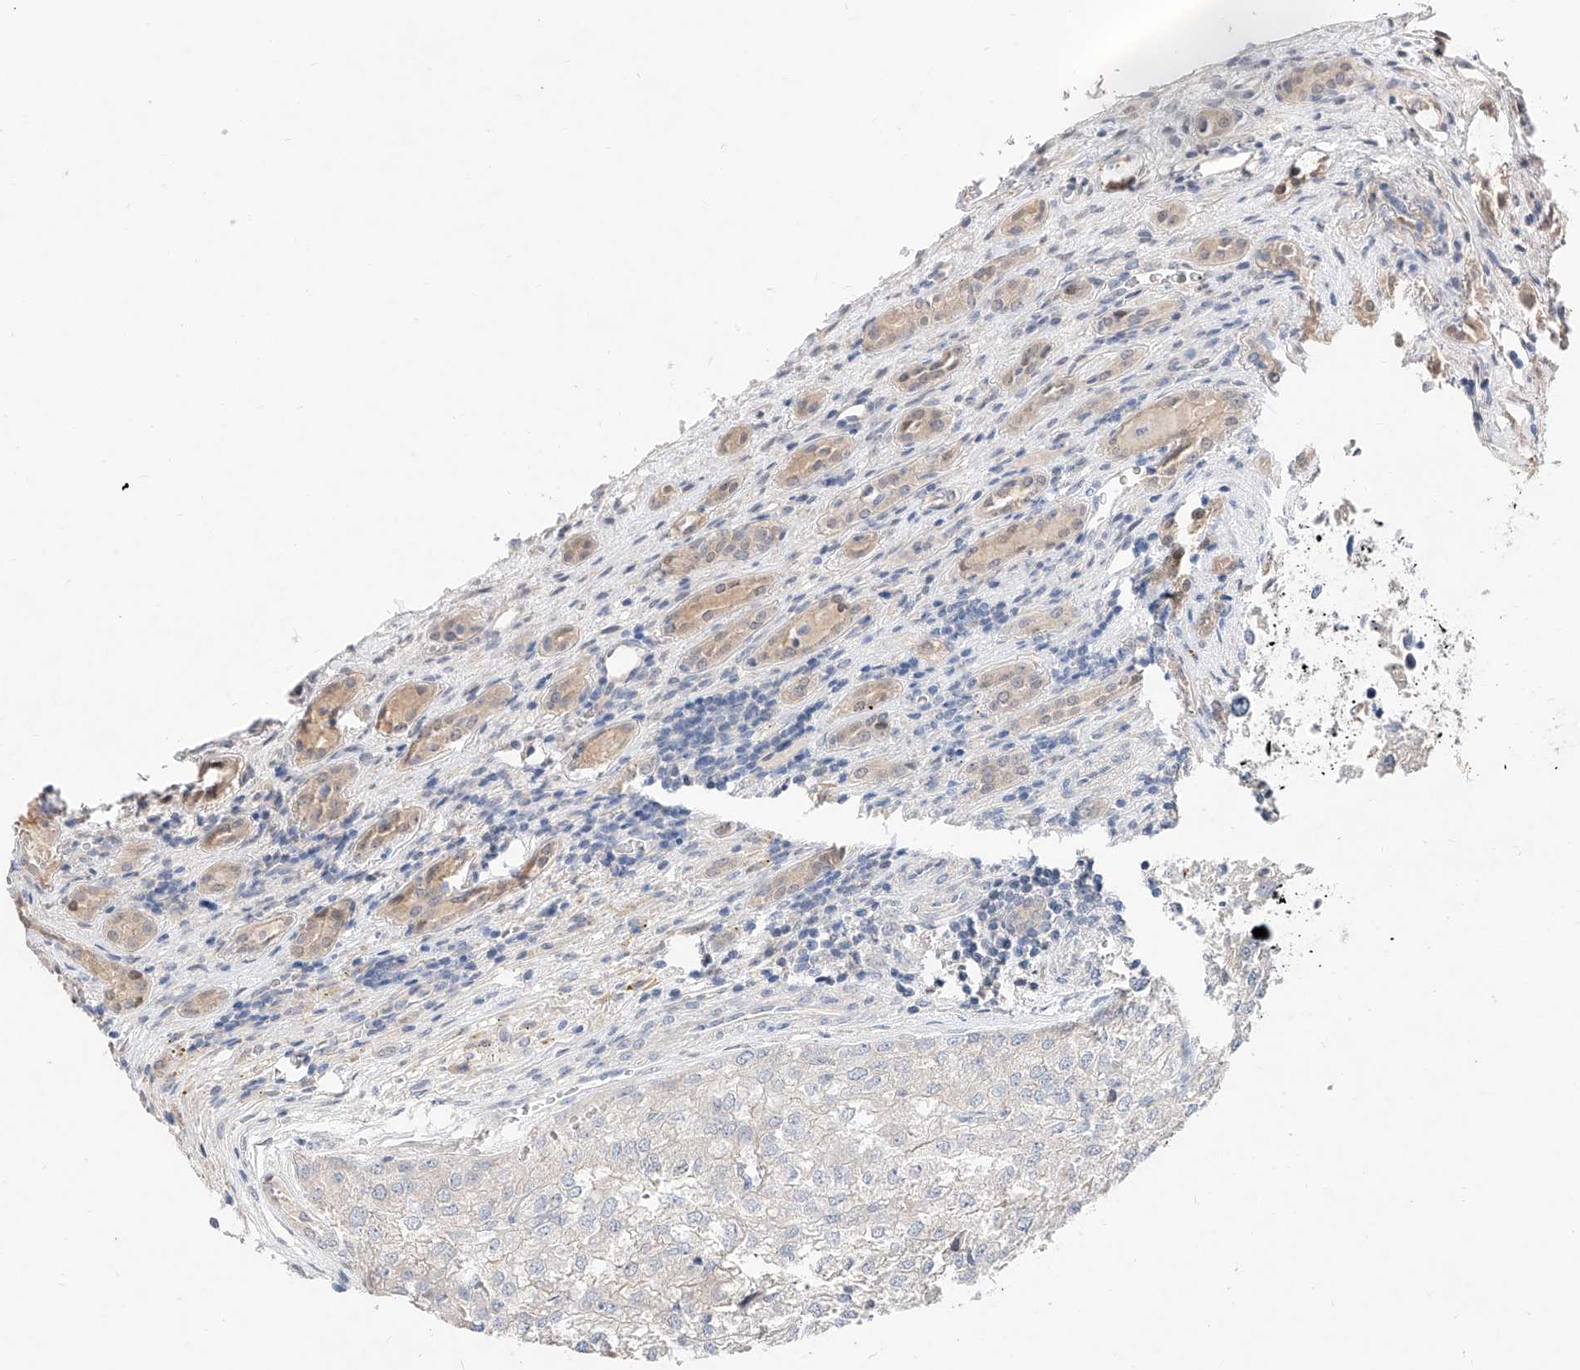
{"staining": {"intensity": "negative", "quantity": "none", "location": "none"}, "tissue": "renal cancer", "cell_type": "Tumor cells", "image_type": "cancer", "snomed": [{"axis": "morphology", "description": "Adenocarcinoma, NOS"}, {"axis": "topography", "description": "Kidney"}], "caption": "Immunohistochemistry (IHC) photomicrograph of neoplastic tissue: human renal cancer (adenocarcinoma) stained with DAB exhibits no significant protein positivity in tumor cells.", "gene": "FUCA2", "patient": {"sex": "female", "age": 54}}